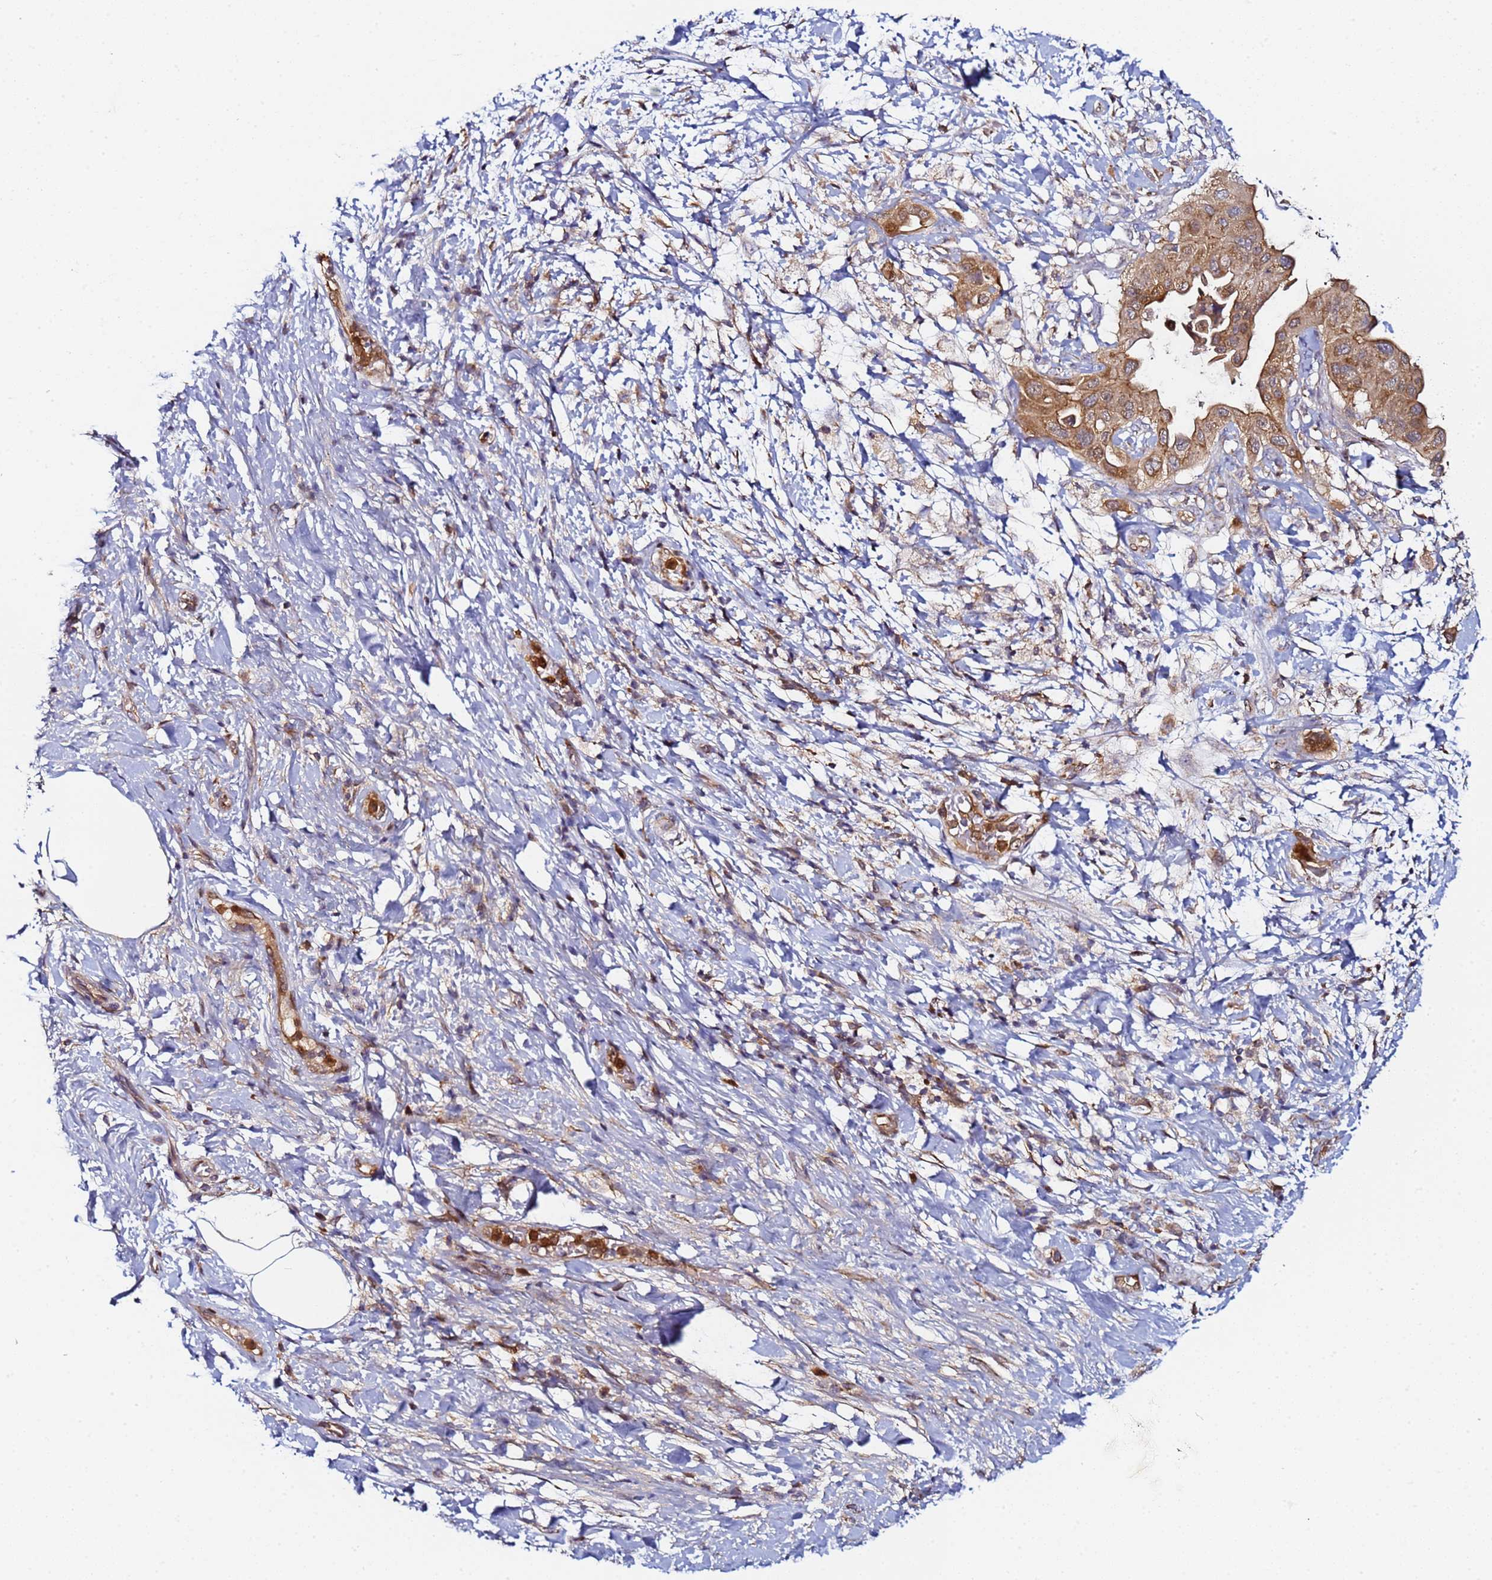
{"staining": {"intensity": "moderate", "quantity": ">75%", "location": "cytoplasmic/membranous"}, "tissue": "pancreatic cancer", "cell_type": "Tumor cells", "image_type": "cancer", "snomed": [{"axis": "morphology", "description": "Adenocarcinoma, NOS"}, {"axis": "topography", "description": "Pancreas"}], "caption": "Tumor cells reveal moderate cytoplasmic/membranous staining in about >75% of cells in pancreatic cancer (adenocarcinoma). The protein of interest is stained brown, and the nuclei are stained in blue (DAB (3,3'-diaminobenzidine) IHC with brightfield microscopy, high magnification).", "gene": "CCDC127", "patient": {"sex": "male", "age": 68}}